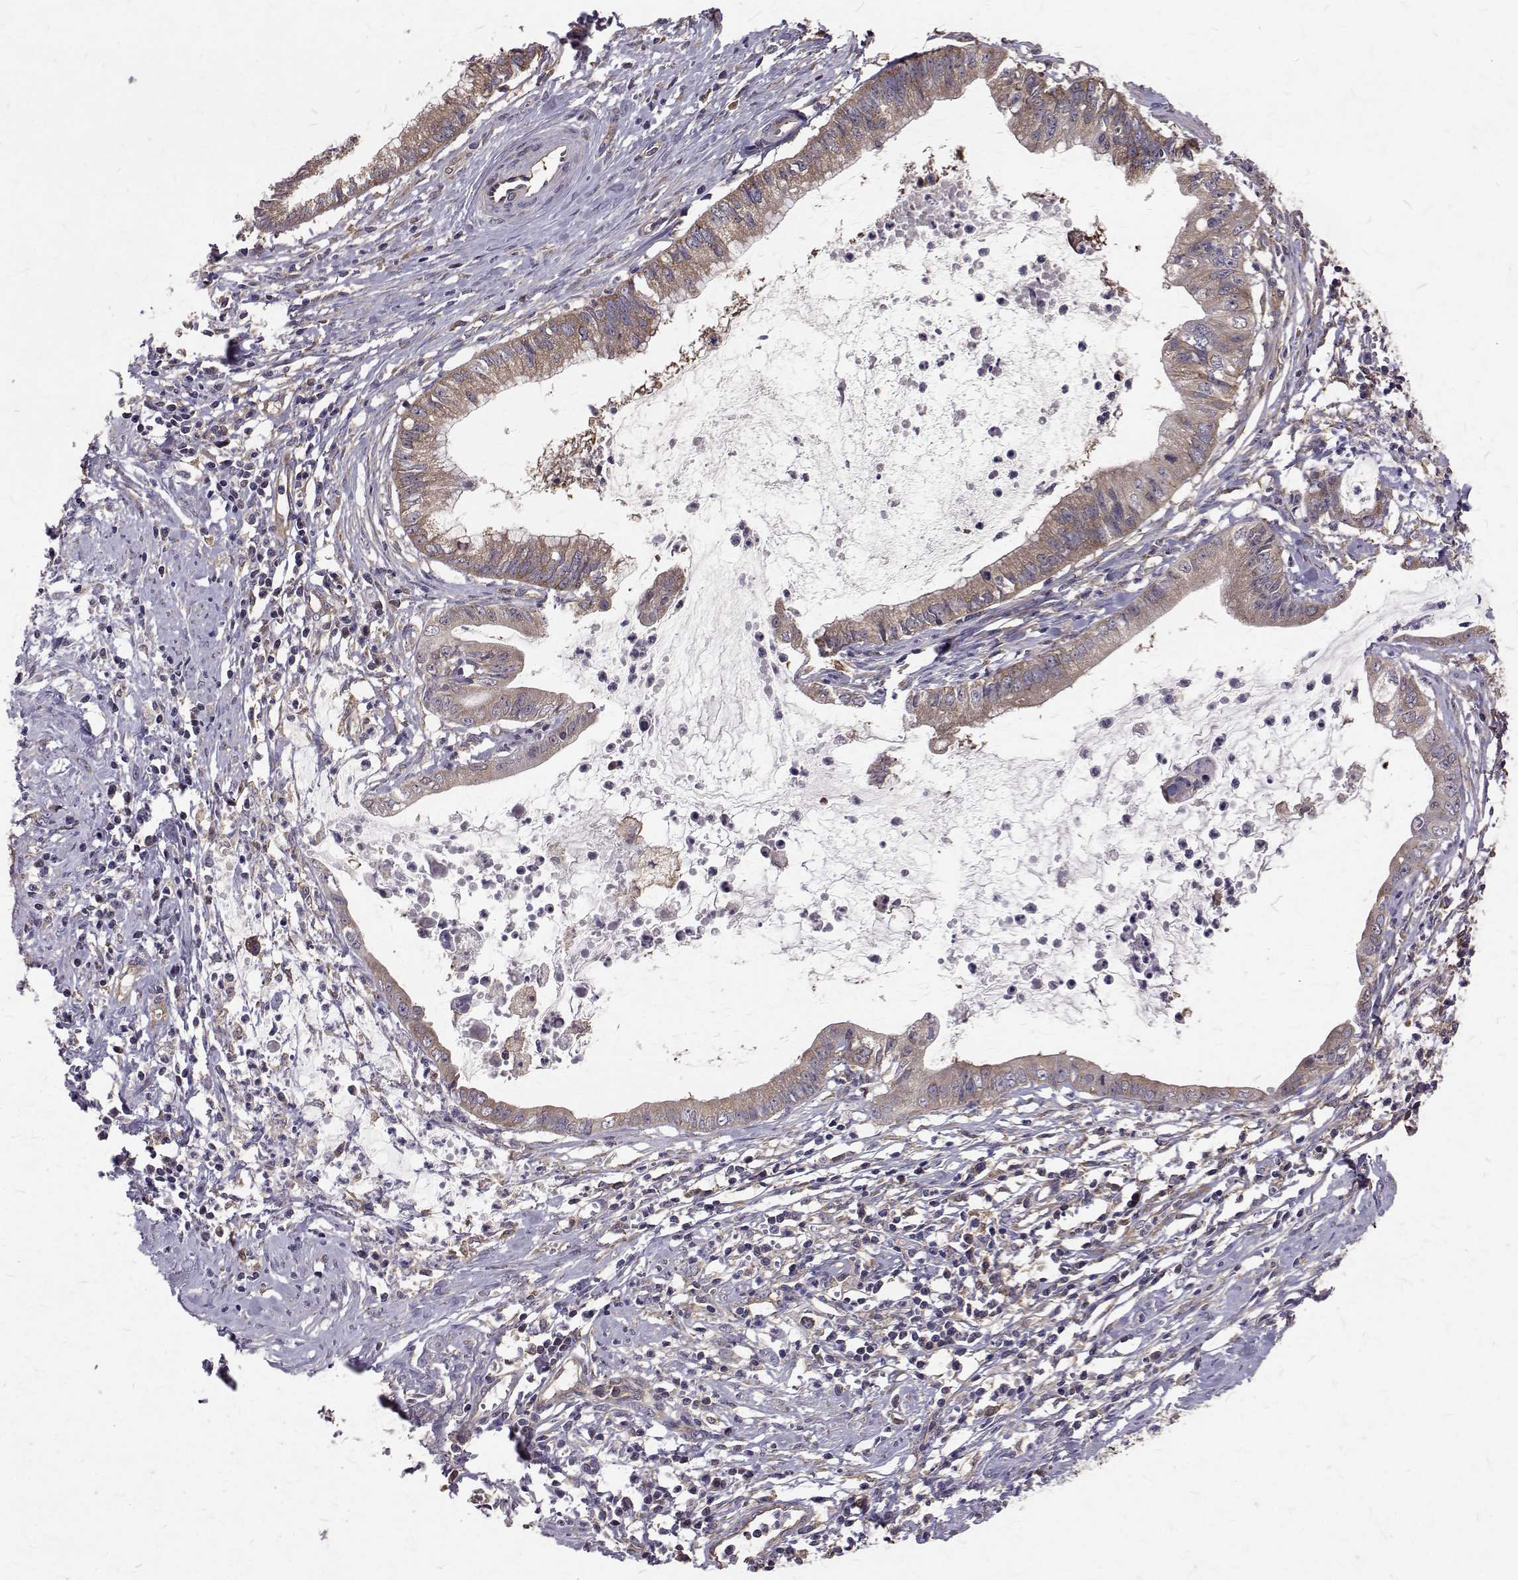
{"staining": {"intensity": "weak", "quantity": ">75%", "location": "cytoplasmic/membranous"}, "tissue": "cervical cancer", "cell_type": "Tumor cells", "image_type": "cancer", "snomed": [{"axis": "morphology", "description": "Normal tissue, NOS"}, {"axis": "morphology", "description": "Adenocarcinoma, NOS"}, {"axis": "topography", "description": "Cervix"}], "caption": "Immunohistochemical staining of human cervical cancer (adenocarcinoma) exhibits low levels of weak cytoplasmic/membranous protein positivity in approximately >75% of tumor cells.", "gene": "FARSB", "patient": {"sex": "female", "age": 38}}